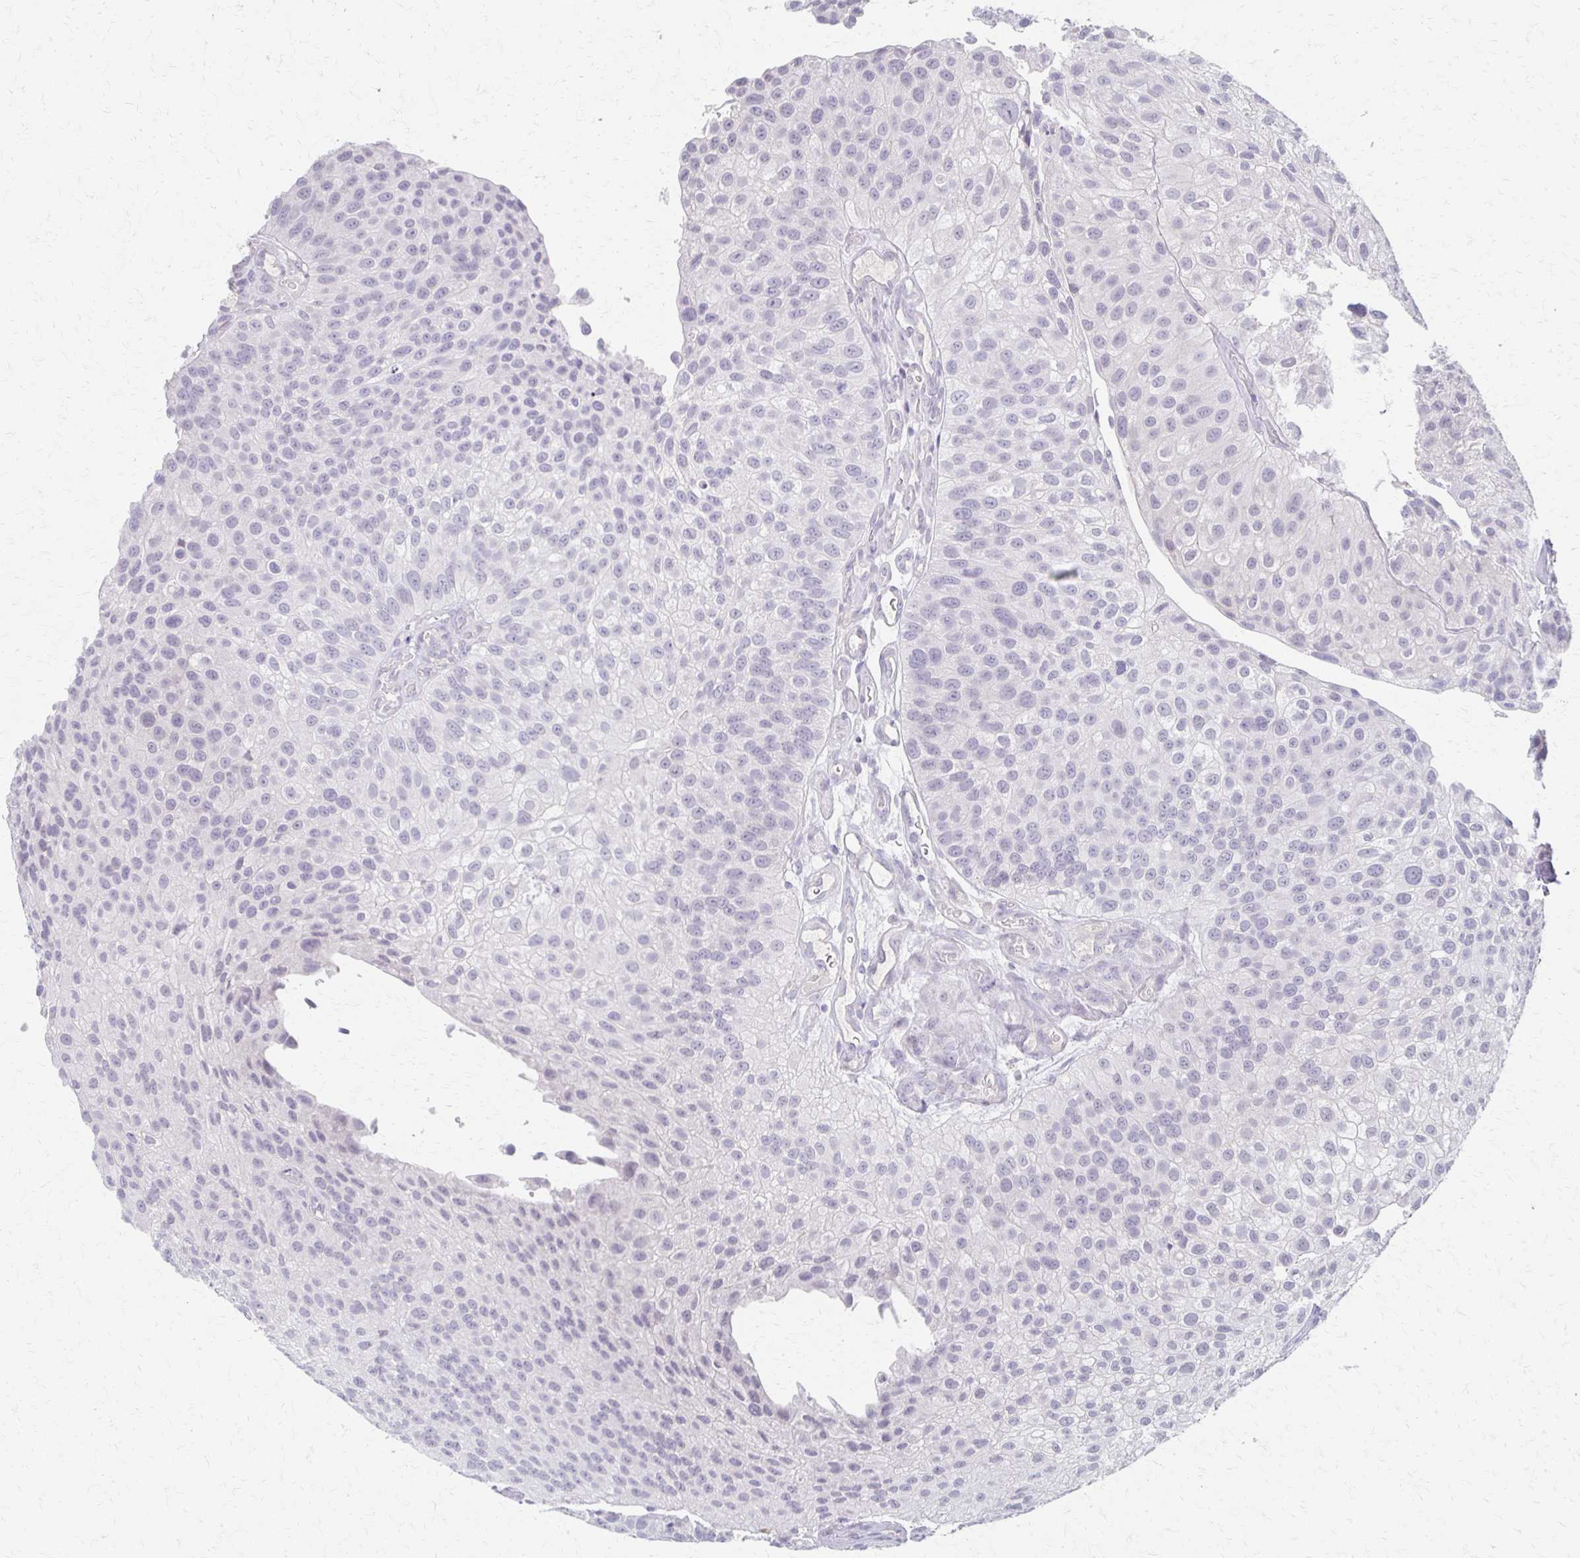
{"staining": {"intensity": "negative", "quantity": "none", "location": "none"}, "tissue": "urothelial cancer", "cell_type": "Tumor cells", "image_type": "cancer", "snomed": [{"axis": "morphology", "description": "Urothelial carcinoma, NOS"}, {"axis": "topography", "description": "Urinary bladder"}], "caption": "Tumor cells show no significant staining in transitional cell carcinoma.", "gene": "FOXO4", "patient": {"sex": "male", "age": 87}}